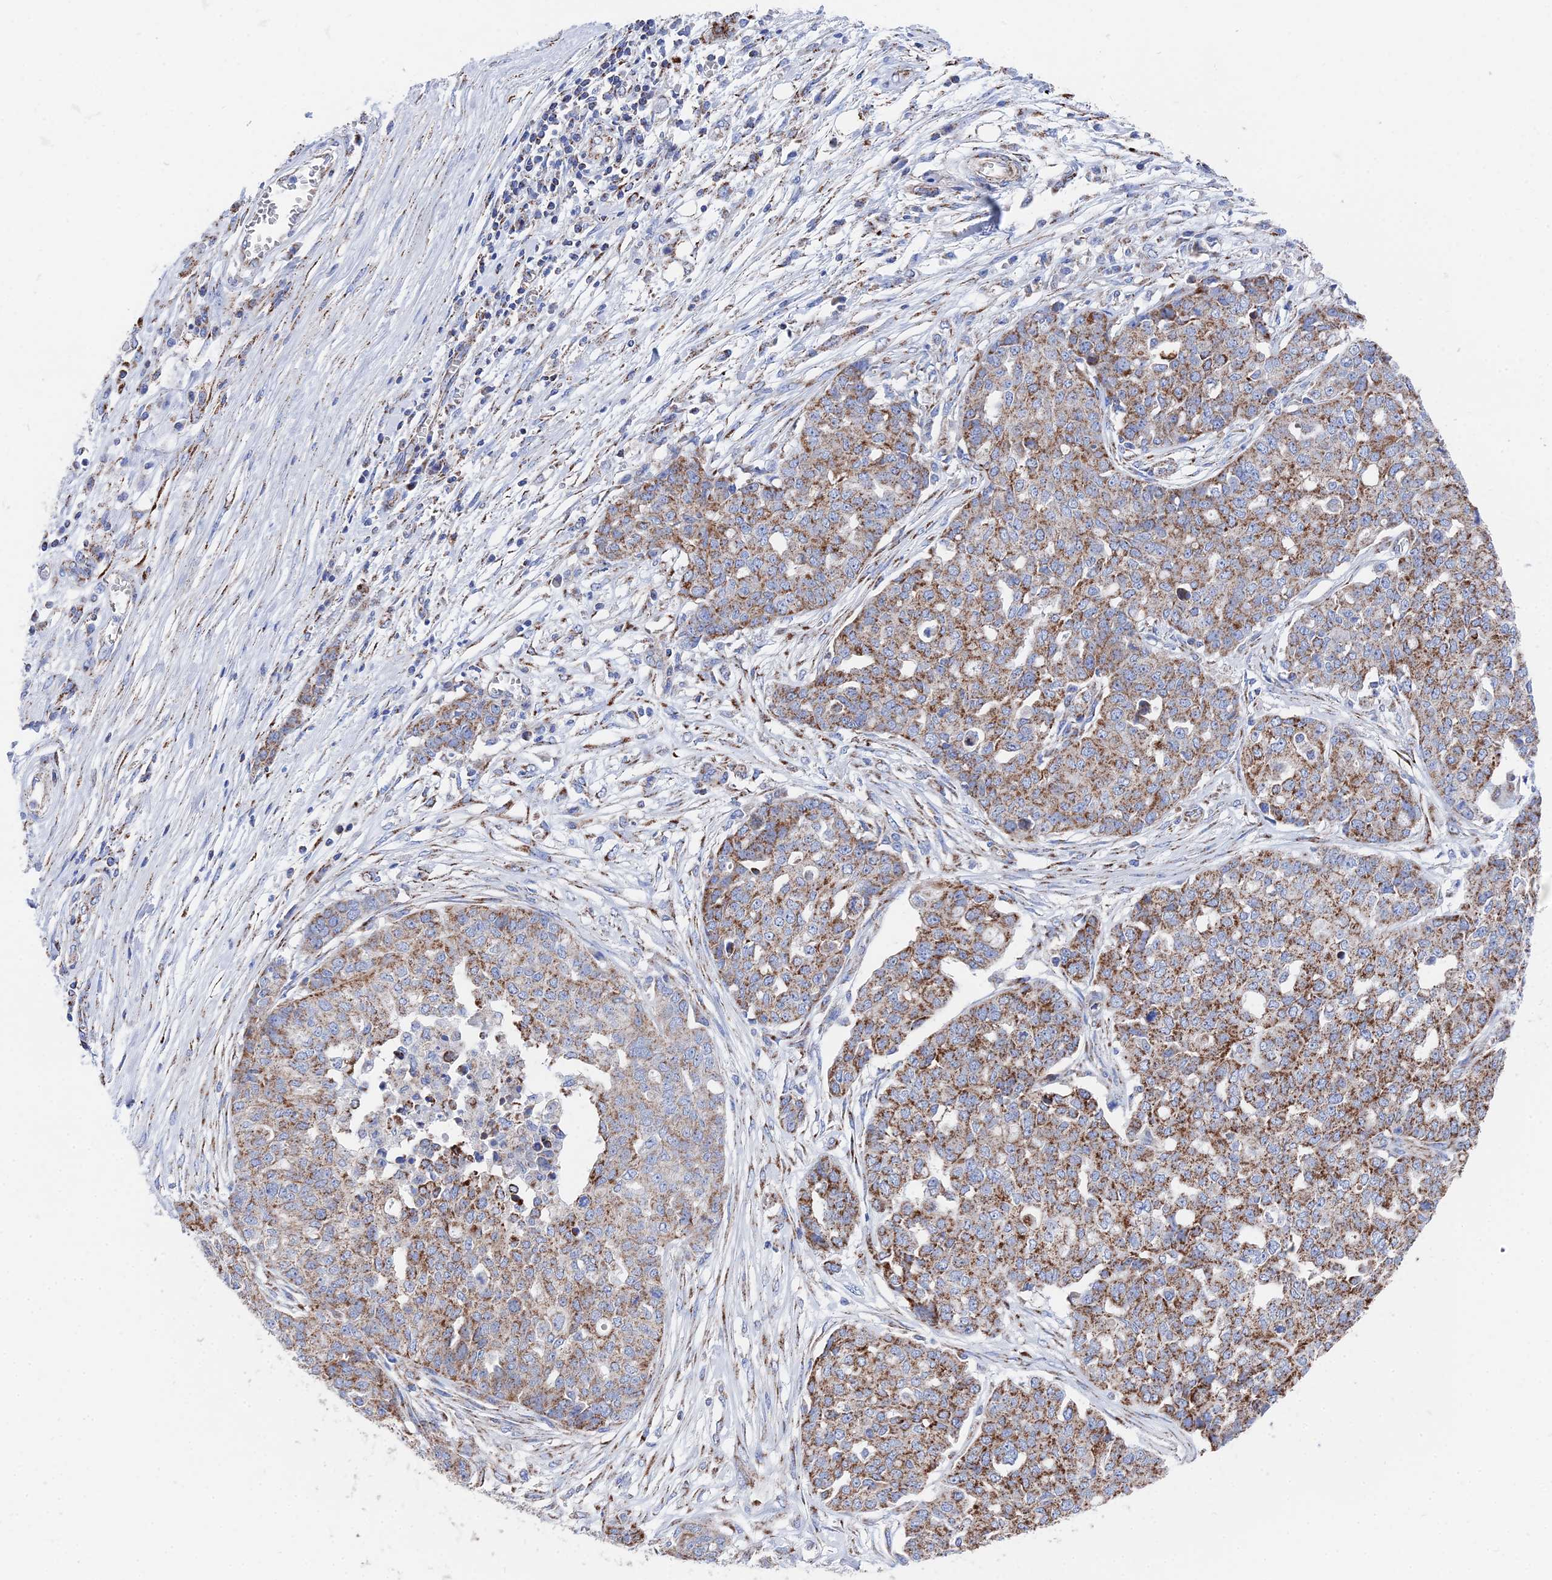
{"staining": {"intensity": "strong", "quantity": "25%-75%", "location": "cytoplasmic/membranous"}, "tissue": "ovarian cancer", "cell_type": "Tumor cells", "image_type": "cancer", "snomed": [{"axis": "morphology", "description": "Cystadenocarcinoma, serous, NOS"}, {"axis": "topography", "description": "Soft tissue"}, {"axis": "topography", "description": "Ovary"}], "caption": "High-magnification brightfield microscopy of ovarian cancer stained with DAB (3,3'-diaminobenzidine) (brown) and counterstained with hematoxylin (blue). tumor cells exhibit strong cytoplasmic/membranous positivity is present in about25%-75% of cells.", "gene": "IFT80", "patient": {"sex": "female", "age": 57}}